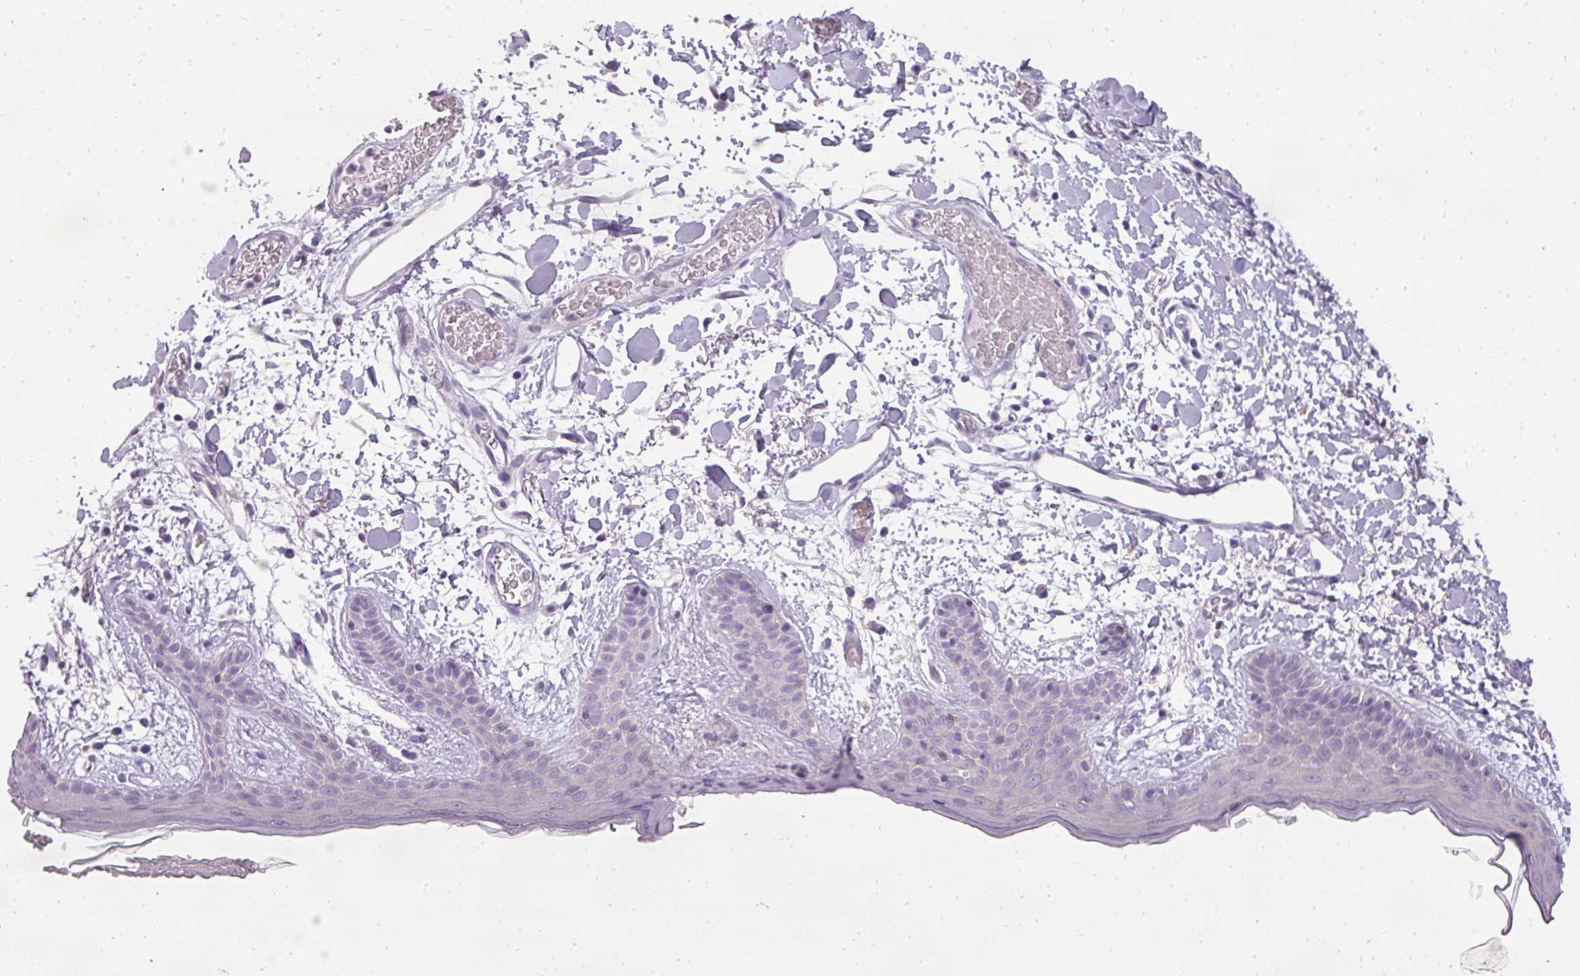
{"staining": {"intensity": "negative", "quantity": "none", "location": "none"}, "tissue": "skin", "cell_type": "Fibroblasts", "image_type": "normal", "snomed": [{"axis": "morphology", "description": "Normal tissue, NOS"}, {"axis": "topography", "description": "Skin"}], "caption": "The immunohistochemistry micrograph has no significant positivity in fibroblasts of skin.", "gene": "ATP6V1D", "patient": {"sex": "male", "age": 79}}